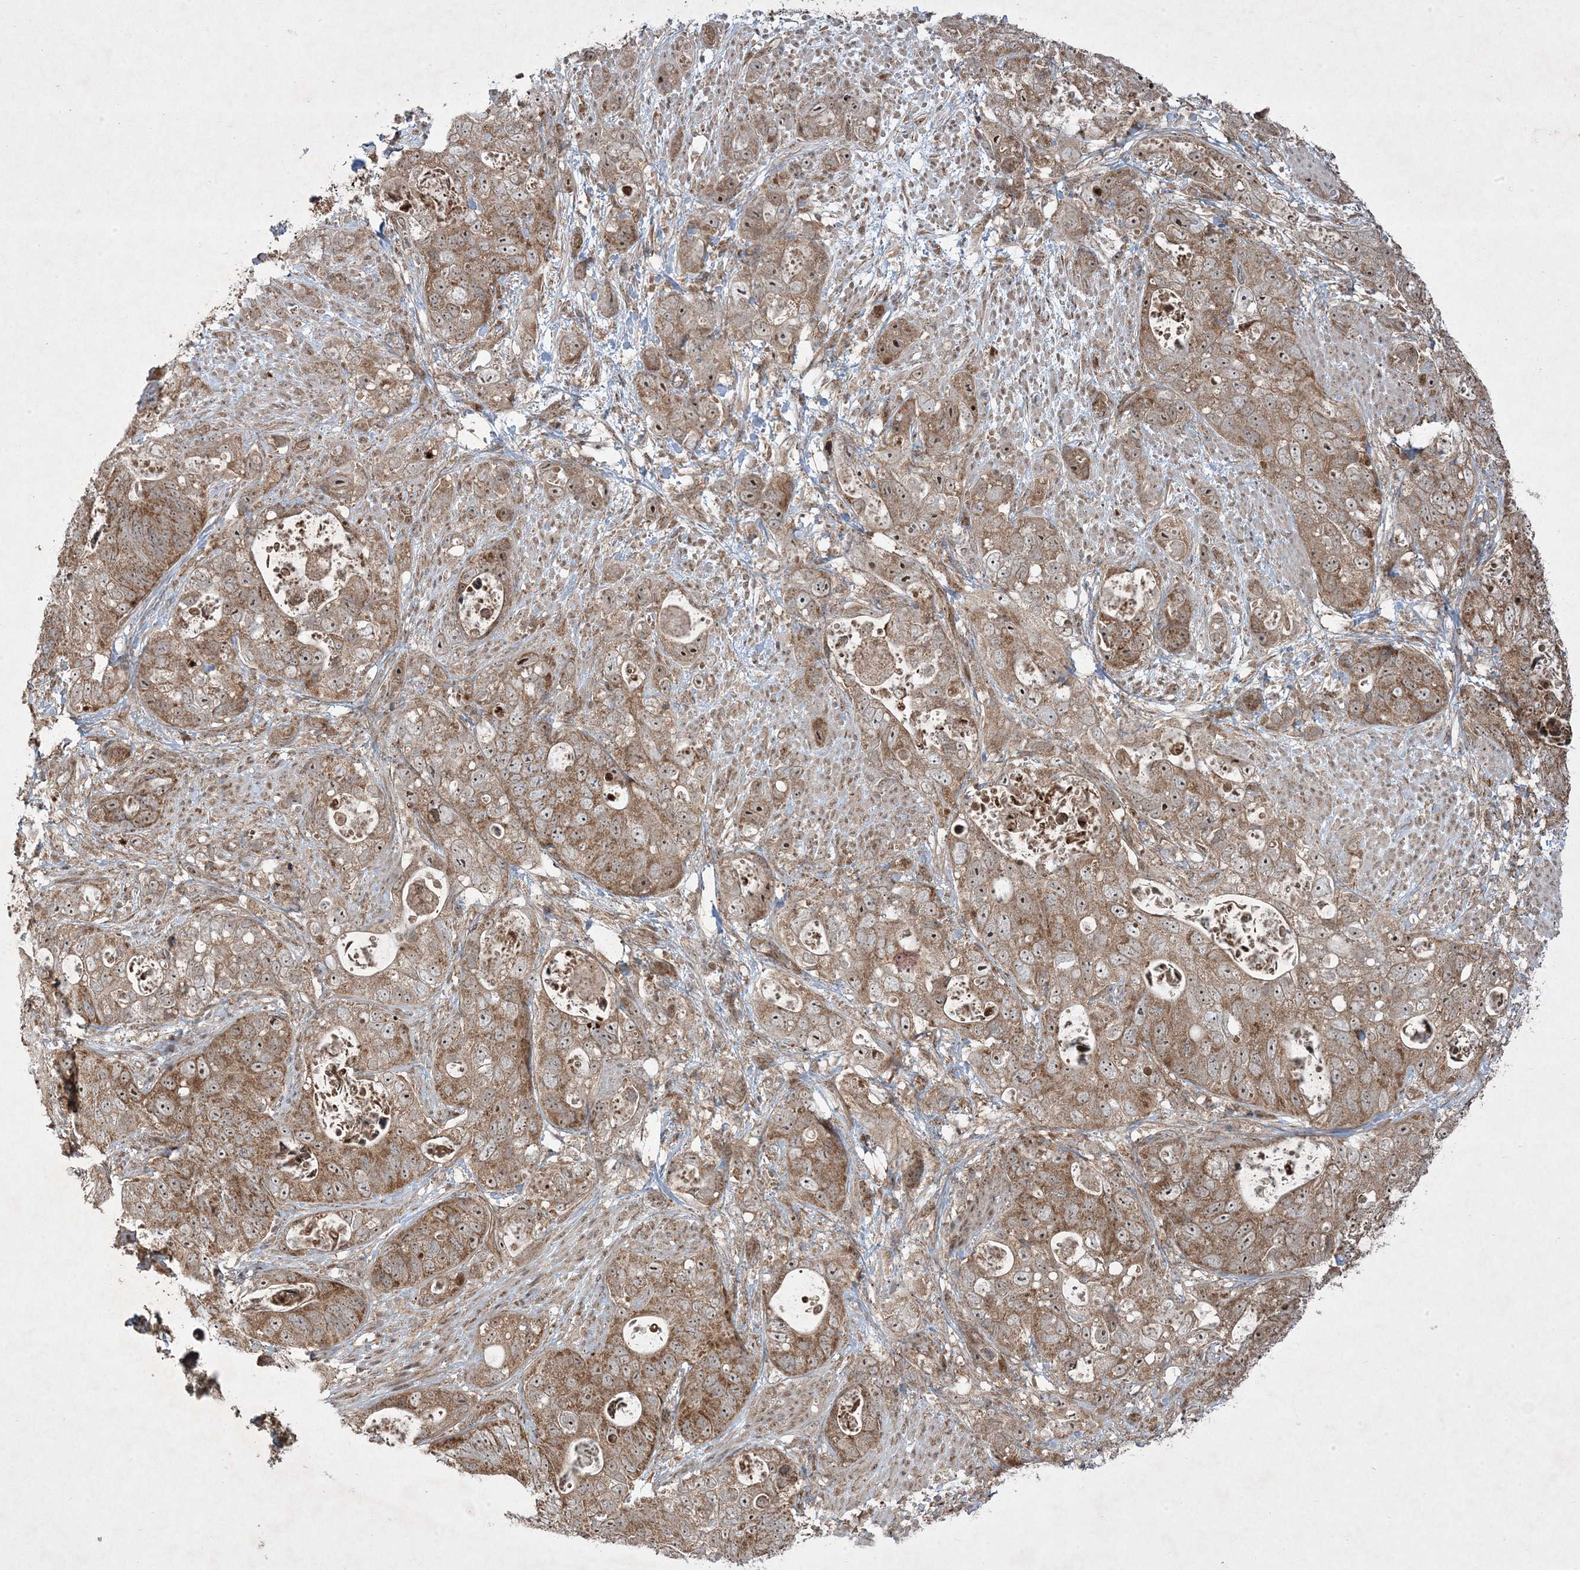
{"staining": {"intensity": "moderate", "quantity": ">75%", "location": "cytoplasmic/membranous,nuclear"}, "tissue": "stomach cancer", "cell_type": "Tumor cells", "image_type": "cancer", "snomed": [{"axis": "morphology", "description": "Adenocarcinoma, NOS"}, {"axis": "topography", "description": "Stomach"}], "caption": "The photomicrograph shows immunohistochemical staining of stomach adenocarcinoma. There is moderate cytoplasmic/membranous and nuclear staining is present in about >75% of tumor cells. The staining is performed using DAB (3,3'-diaminobenzidine) brown chromogen to label protein expression. The nuclei are counter-stained blue using hematoxylin.", "gene": "PLEKHM2", "patient": {"sex": "female", "age": 89}}